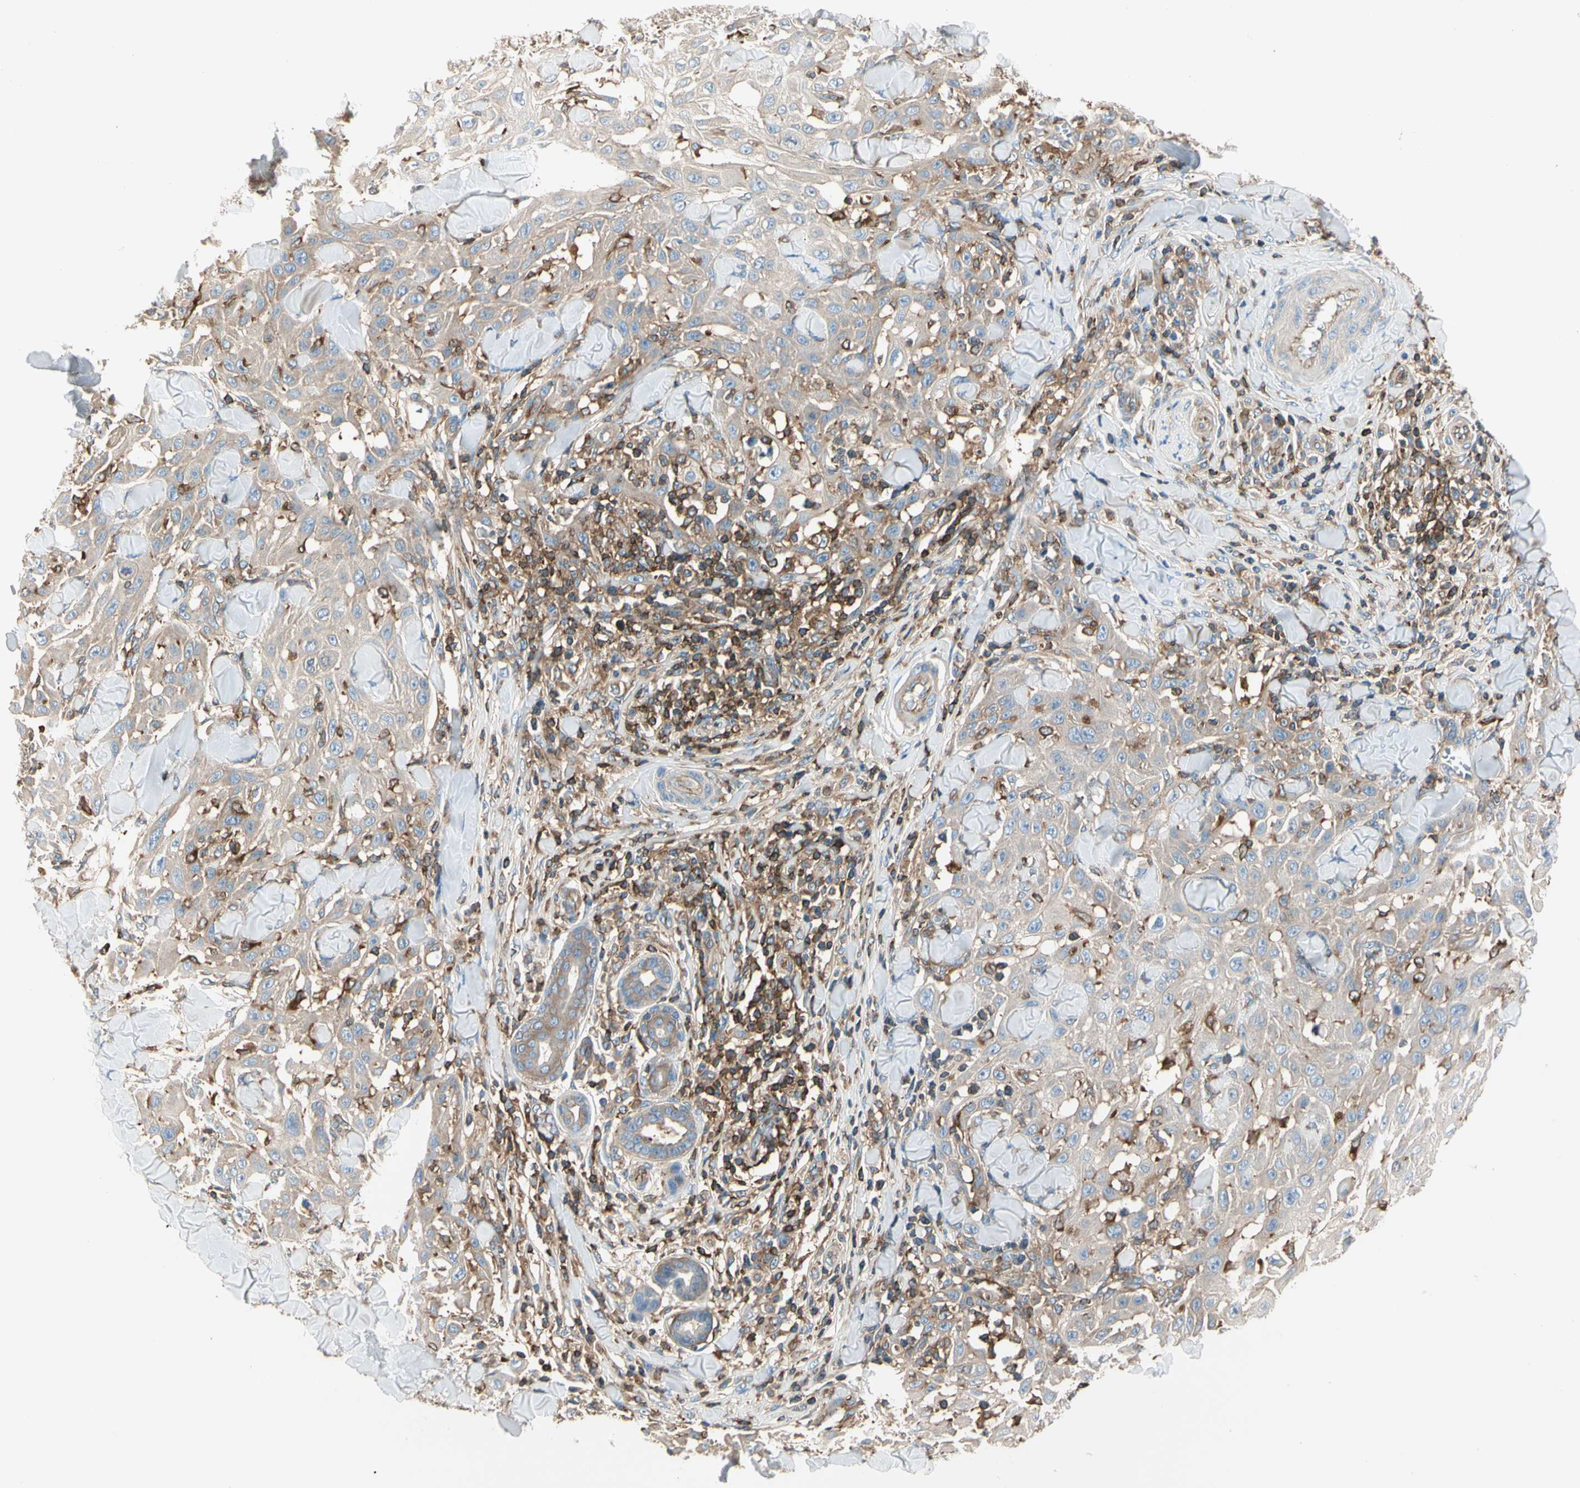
{"staining": {"intensity": "weak", "quantity": ">75%", "location": "cytoplasmic/membranous"}, "tissue": "skin cancer", "cell_type": "Tumor cells", "image_type": "cancer", "snomed": [{"axis": "morphology", "description": "Squamous cell carcinoma, NOS"}, {"axis": "topography", "description": "Skin"}], "caption": "Tumor cells display low levels of weak cytoplasmic/membranous staining in approximately >75% of cells in skin cancer. The staining is performed using DAB brown chromogen to label protein expression. The nuclei are counter-stained blue using hematoxylin.", "gene": "CAPZA2", "patient": {"sex": "male", "age": 24}}